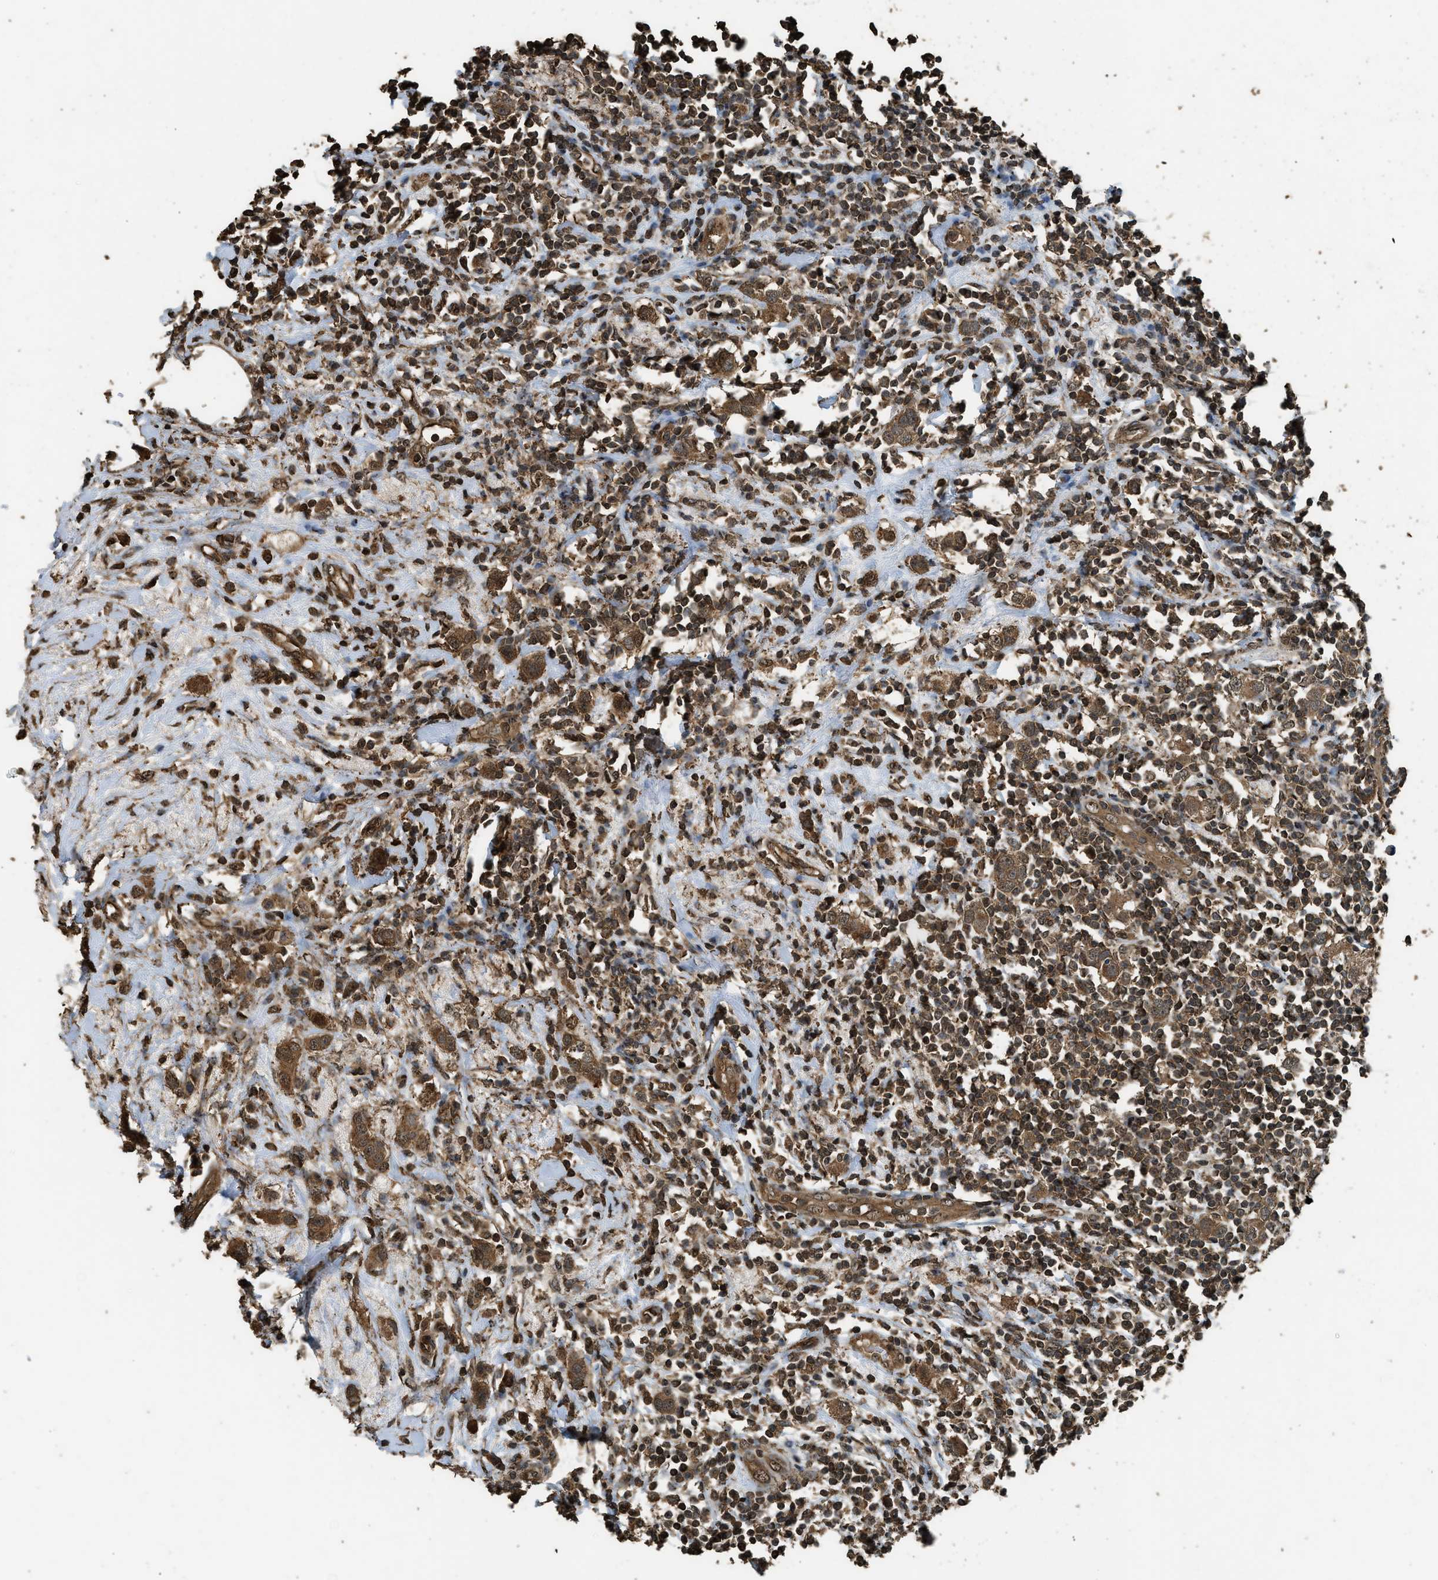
{"staining": {"intensity": "strong", "quantity": ">75%", "location": "cytoplasmic/membranous,nuclear"}, "tissue": "breast cancer", "cell_type": "Tumor cells", "image_type": "cancer", "snomed": [{"axis": "morphology", "description": "Duct carcinoma"}, {"axis": "topography", "description": "Breast"}], "caption": "A histopathology image of breast cancer stained for a protein exhibits strong cytoplasmic/membranous and nuclear brown staining in tumor cells. The staining is performed using DAB brown chromogen to label protein expression. The nuclei are counter-stained blue using hematoxylin.", "gene": "MYBL2", "patient": {"sex": "female", "age": 50}}